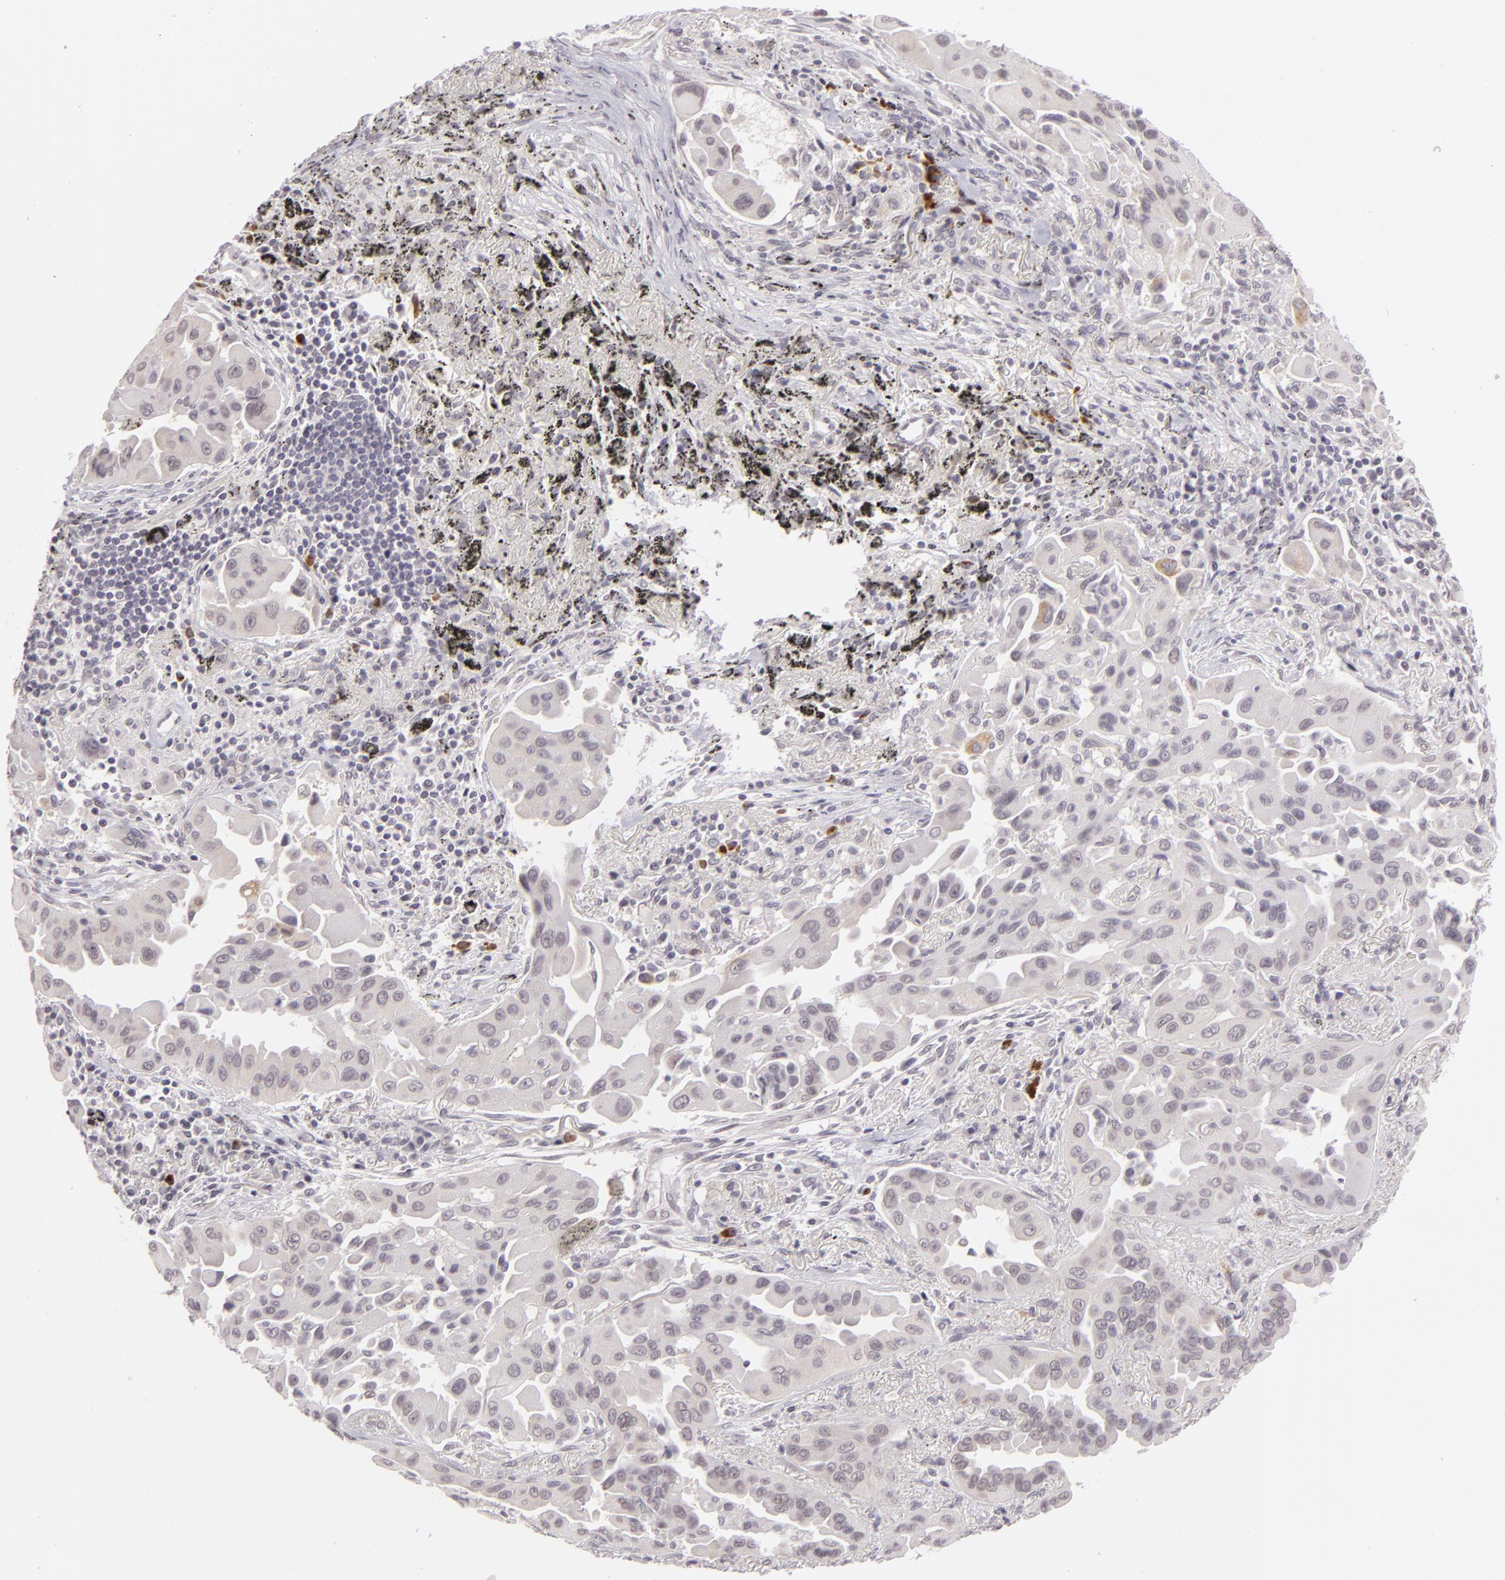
{"staining": {"intensity": "weak", "quantity": "<25%", "location": "cytoplasmic/membranous"}, "tissue": "lung cancer", "cell_type": "Tumor cells", "image_type": "cancer", "snomed": [{"axis": "morphology", "description": "Adenocarcinoma, NOS"}, {"axis": "topography", "description": "Lung"}], "caption": "A histopathology image of human lung adenocarcinoma is negative for staining in tumor cells.", "gene": "ZNF205", "patient": {"sex": "male", "age": 68}}